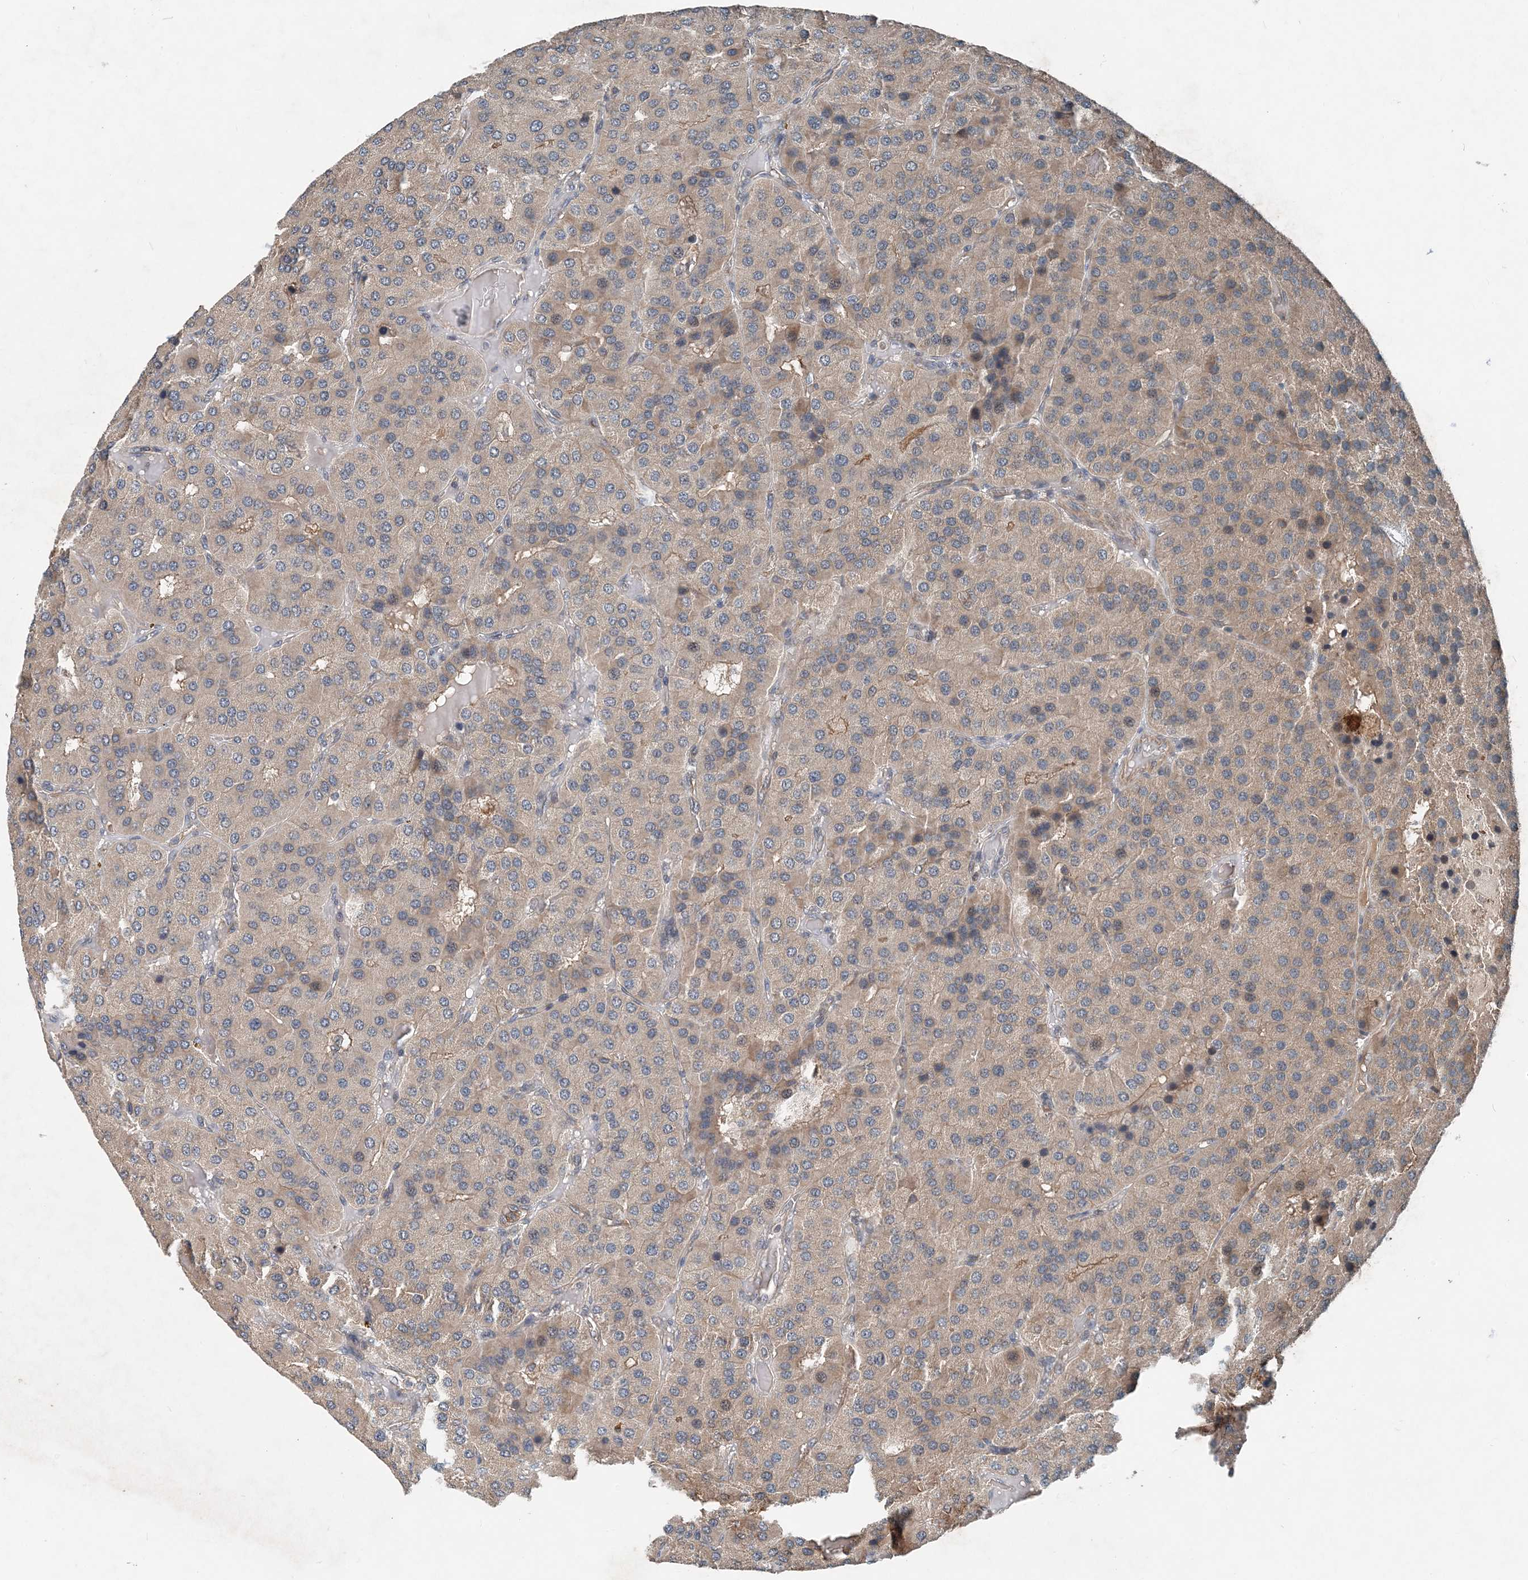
{"staining": {"intensity": "weak", "quantity": "<25%", "location": "cytoplasmic/membranous"}, "tissue": "parathyroid gland", "cell_type": "Glandular cells", "image_type": "normal", "snomed": [{"axis": "morphology", "description": "Normal tissue, NOS"}, {"axis": "morphology", "description": "Adenoma, NOS"}, {"axis": "topography", "description": "Parathyroid gland"}], "caption": "Immunohistochemistry histopathology image of unremarkable parathyroid gland: human parathyroid gland stained with DAB displays no significant protein expression in glandular cells.", "gene": "SMPD3", "patient": {"sex": "female", "age": 86}}